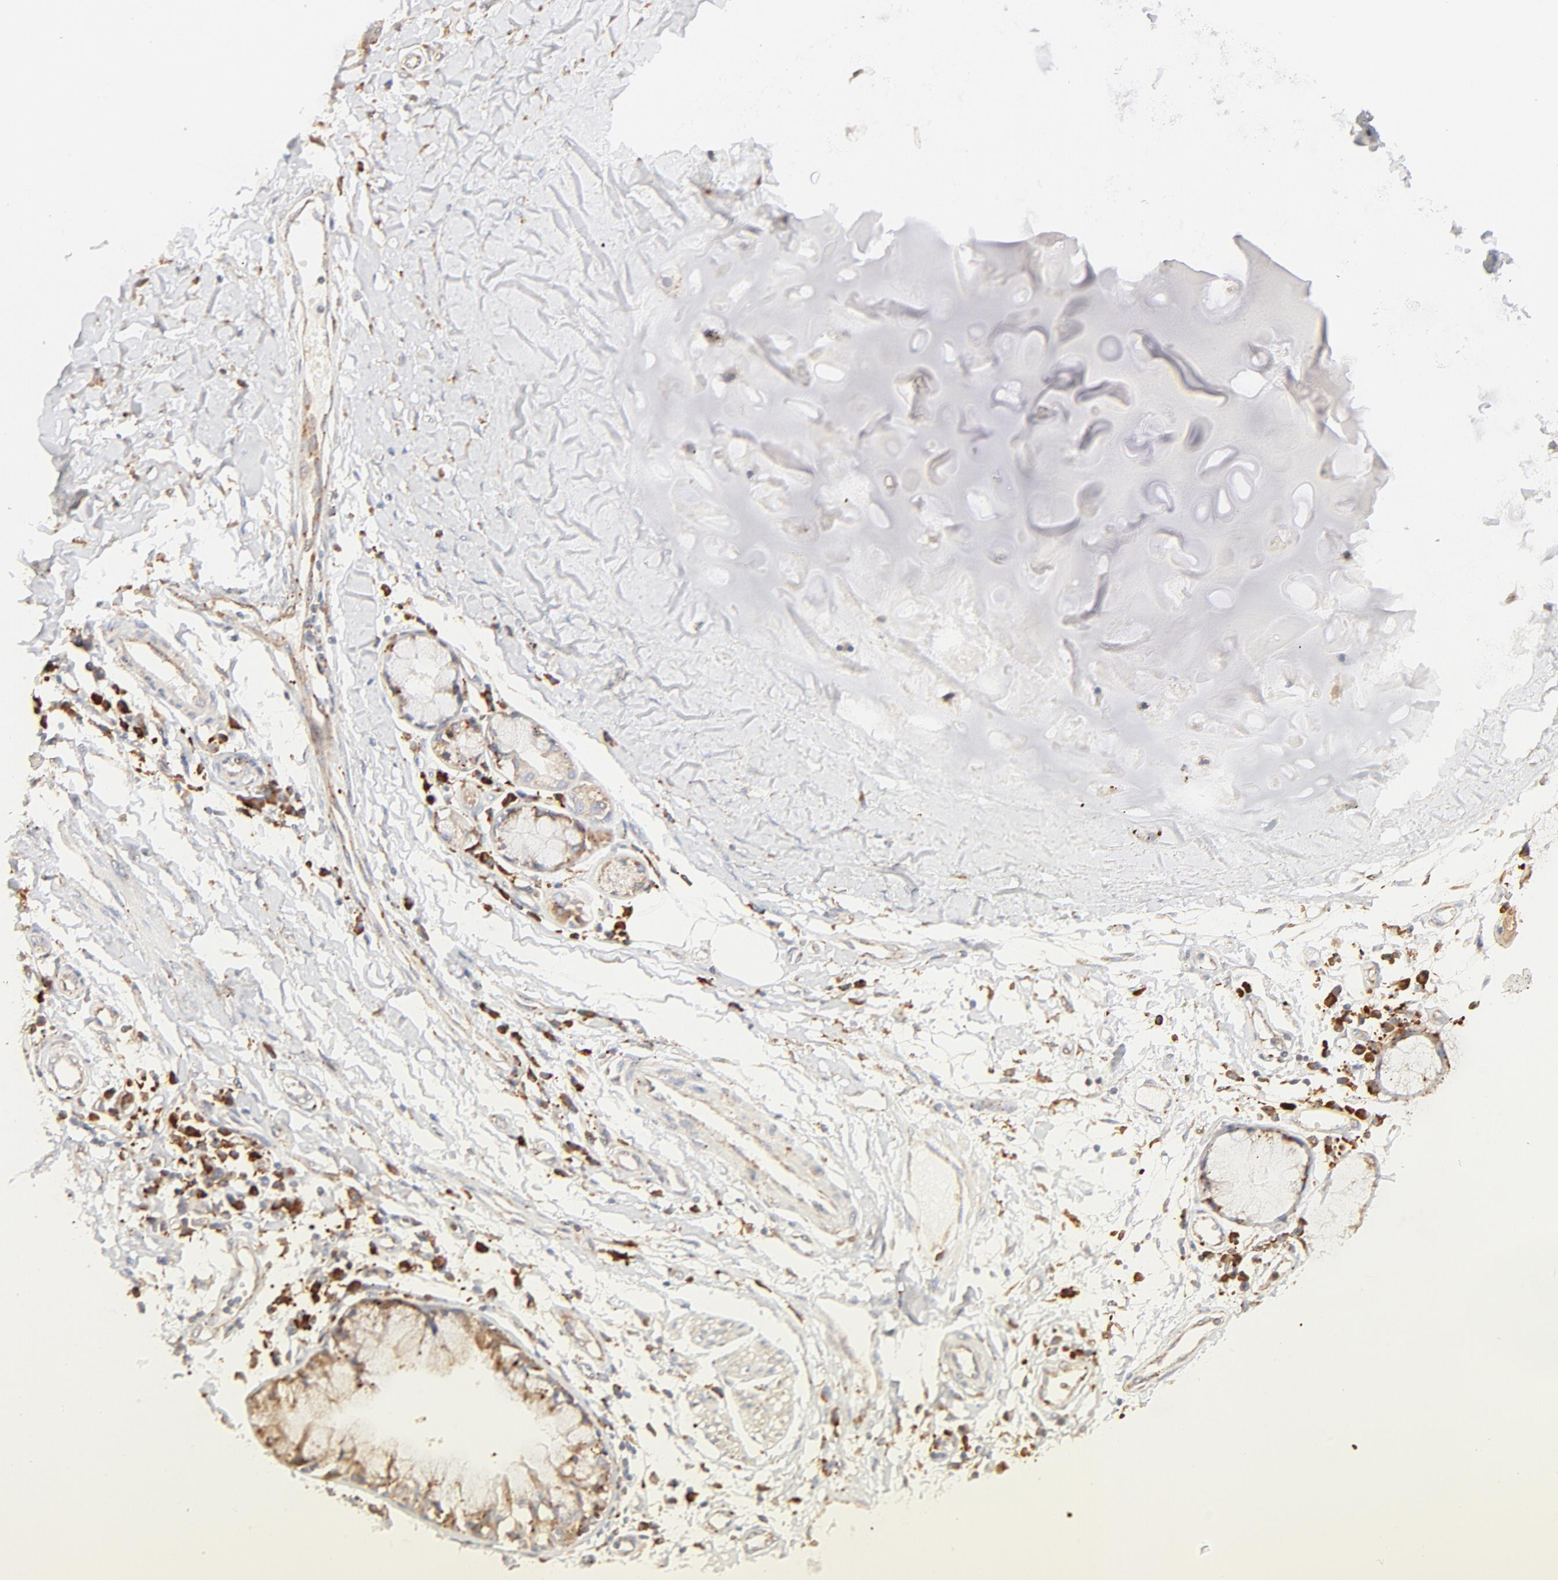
{"staining": {"intensity": "negative", "quantity": "none", "location": "none"}, "tissue": "adipose tissue", "cell_type": "Adipocytes", "image_type": "normal", "snomed": [{"axis": "morphology", "description": "Normal tissue, NOS"}, {"axis": "morphology", "description": "Adenocarcinoma, NOS"}, {"axis": "topography", "description": "Cartilage tissue"}, {"axis": "topography", "description": "Bronchus"}, {"axis": "topography", "description": "Lung"}], "caption": "Immunohistochemical staining of unremarkable adipose tissue demonstrates no significant expression in adipocytes. The staining is performed using DAB brown chromogen with nuclei counter-stained in using hematoxylin.", "gene": "PARP12", "patient": {"sex": "female", "age": 67}}